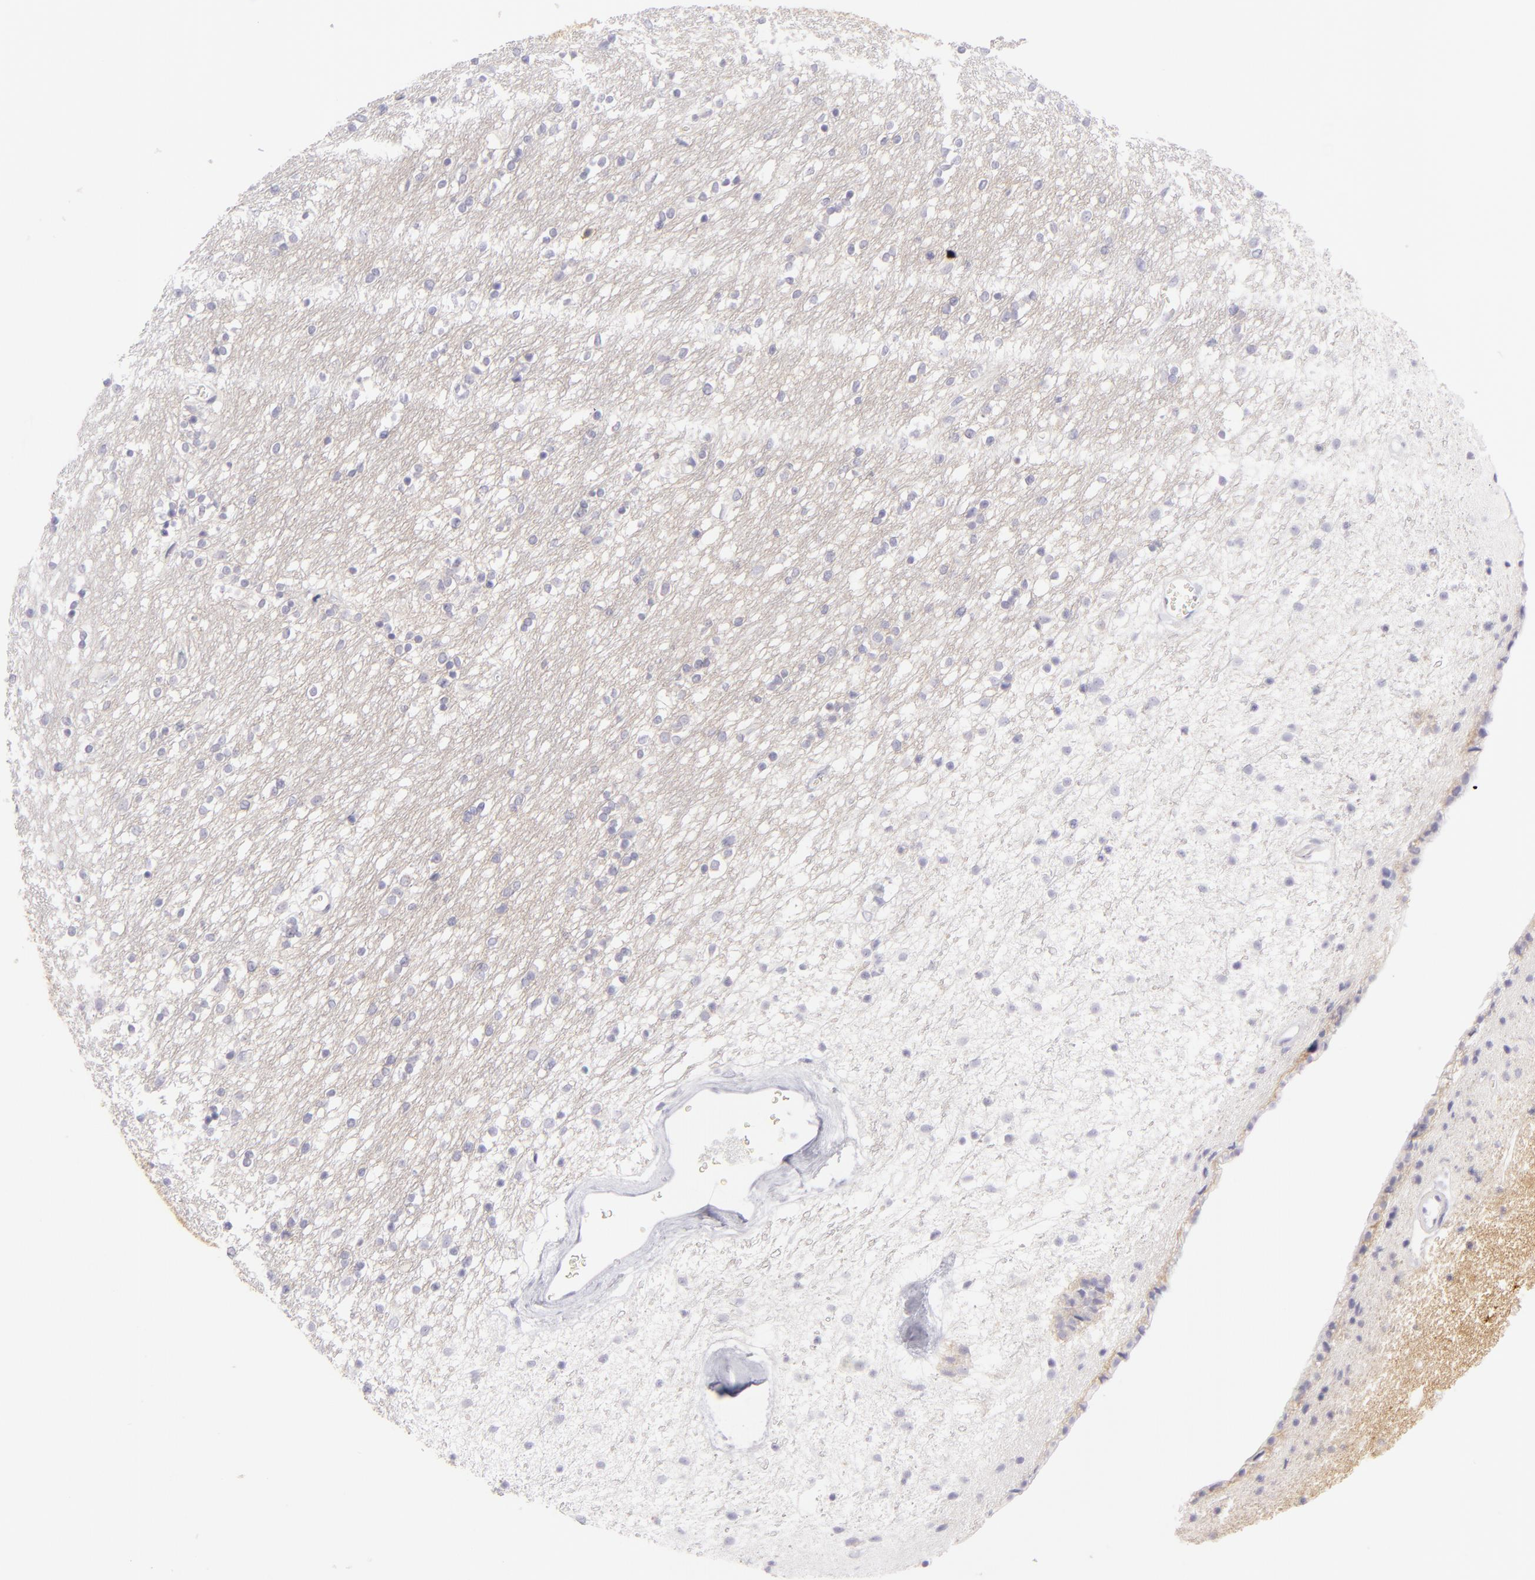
{"staining": {"intensity": "negative", "quantity": "none", "location": "none"}, "tissue": "caudate", "cell_type": "Glial cells", "image_type": "normal", "snomed": [{"axis": "morphology", "description": "Normal tissue, NOS"}, {"axis": "topography", "description": "Lateral ventricle wall"}], "caption": "This is an IHC image of unremarkable caudate. There is no staining in glial cells.", "gene": "DLG4", "patient": {"sex": "female", "age": 54}}